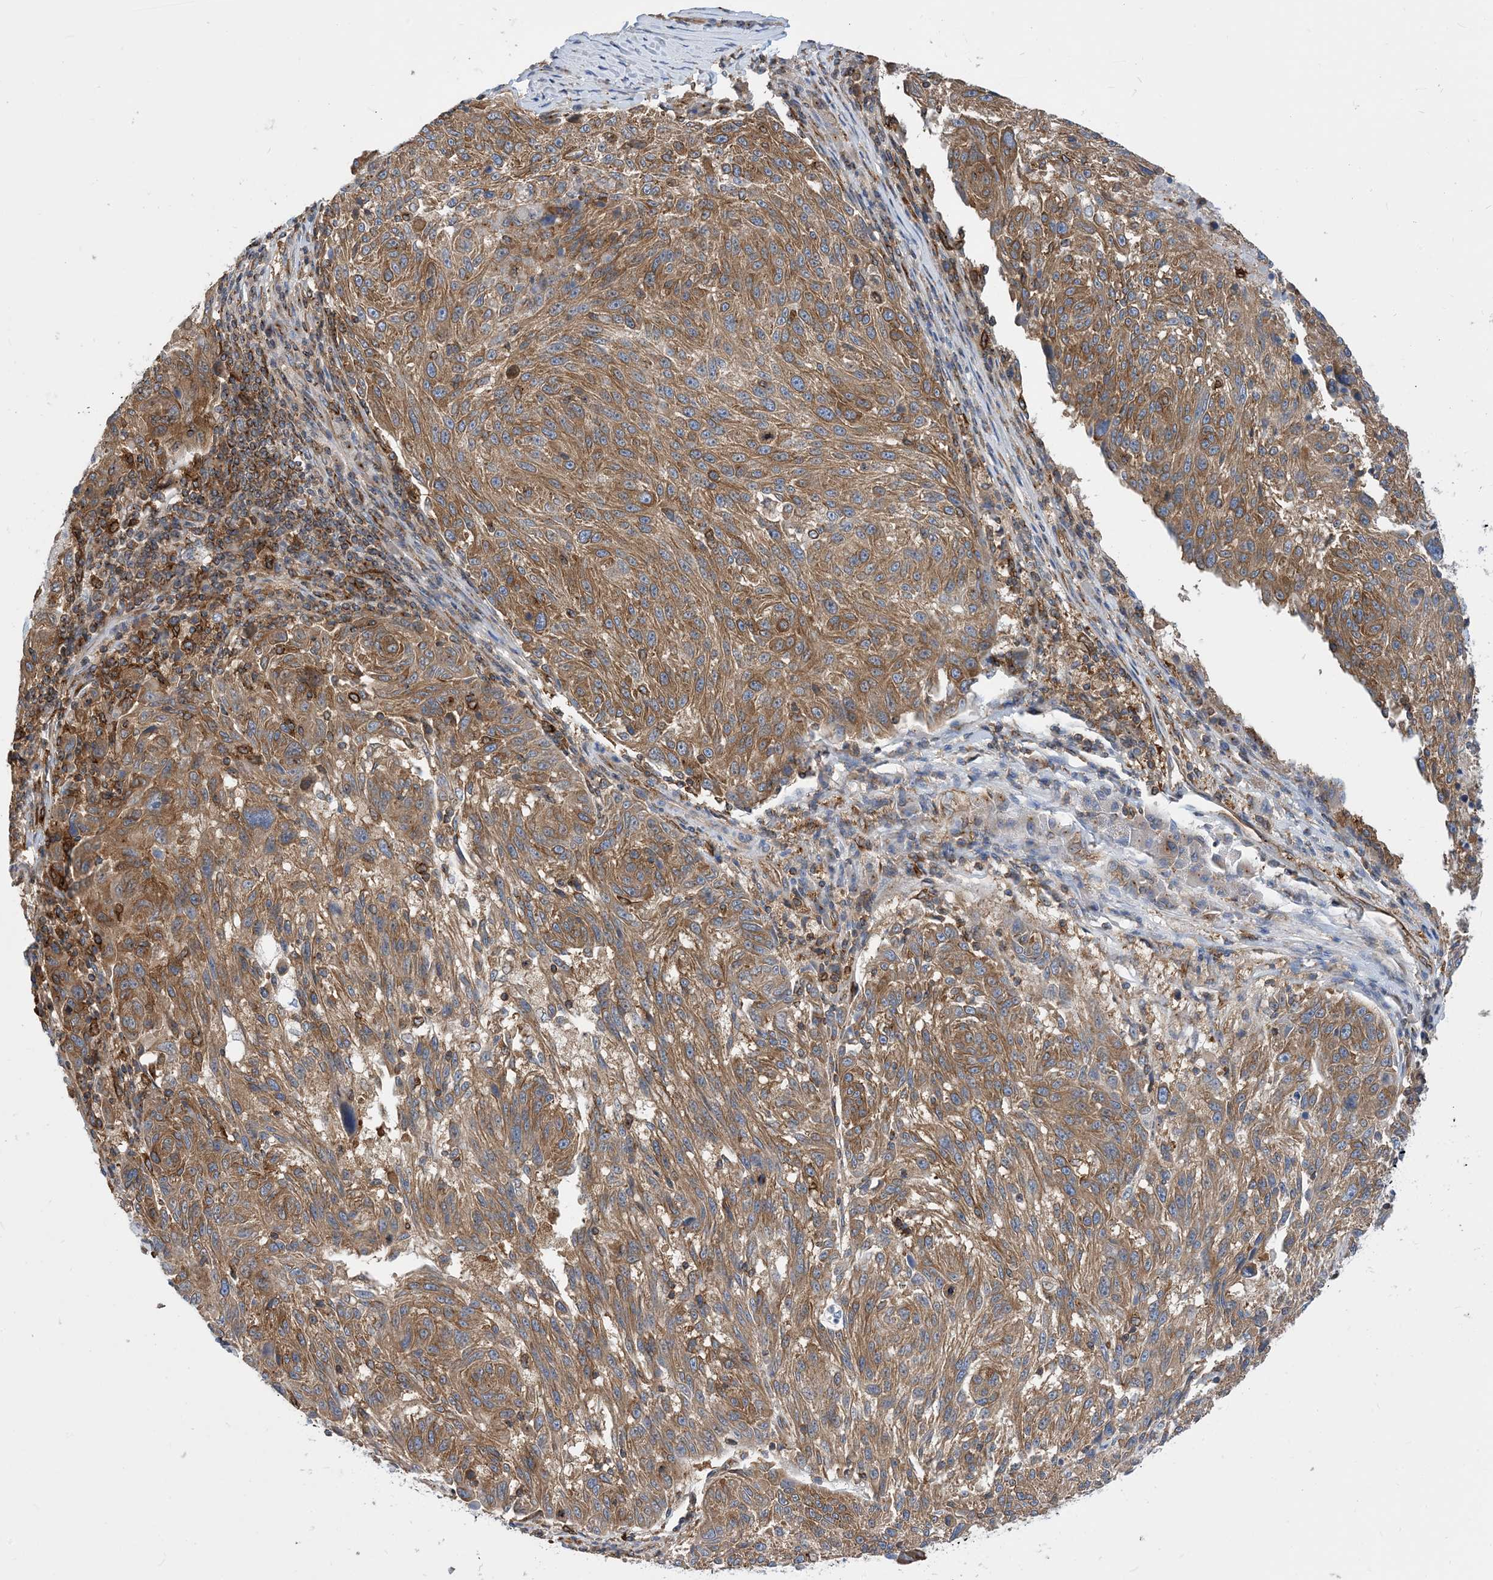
{"staining": {"intensity": "moderate", "quantity": ">75%", "location": "cytoplasmic/membranous"}, "tissue": "melanoma", "cell_type": "Tumor cells", "image_type": "cancer", "snomed": [{"axis": "morphology", "description": "Malignant melanoma, NOS"}, {"axis": "topography", "description": "Skin"}], "caption": "This is a micrograph of immunohistochemistry staining of malignant melanoma, which shows moderate staining in the cytoplasmic/membranous of tumor cells.", "gene": "DYNC1LI1", "patient": {"sex": "male", "age": 53}}